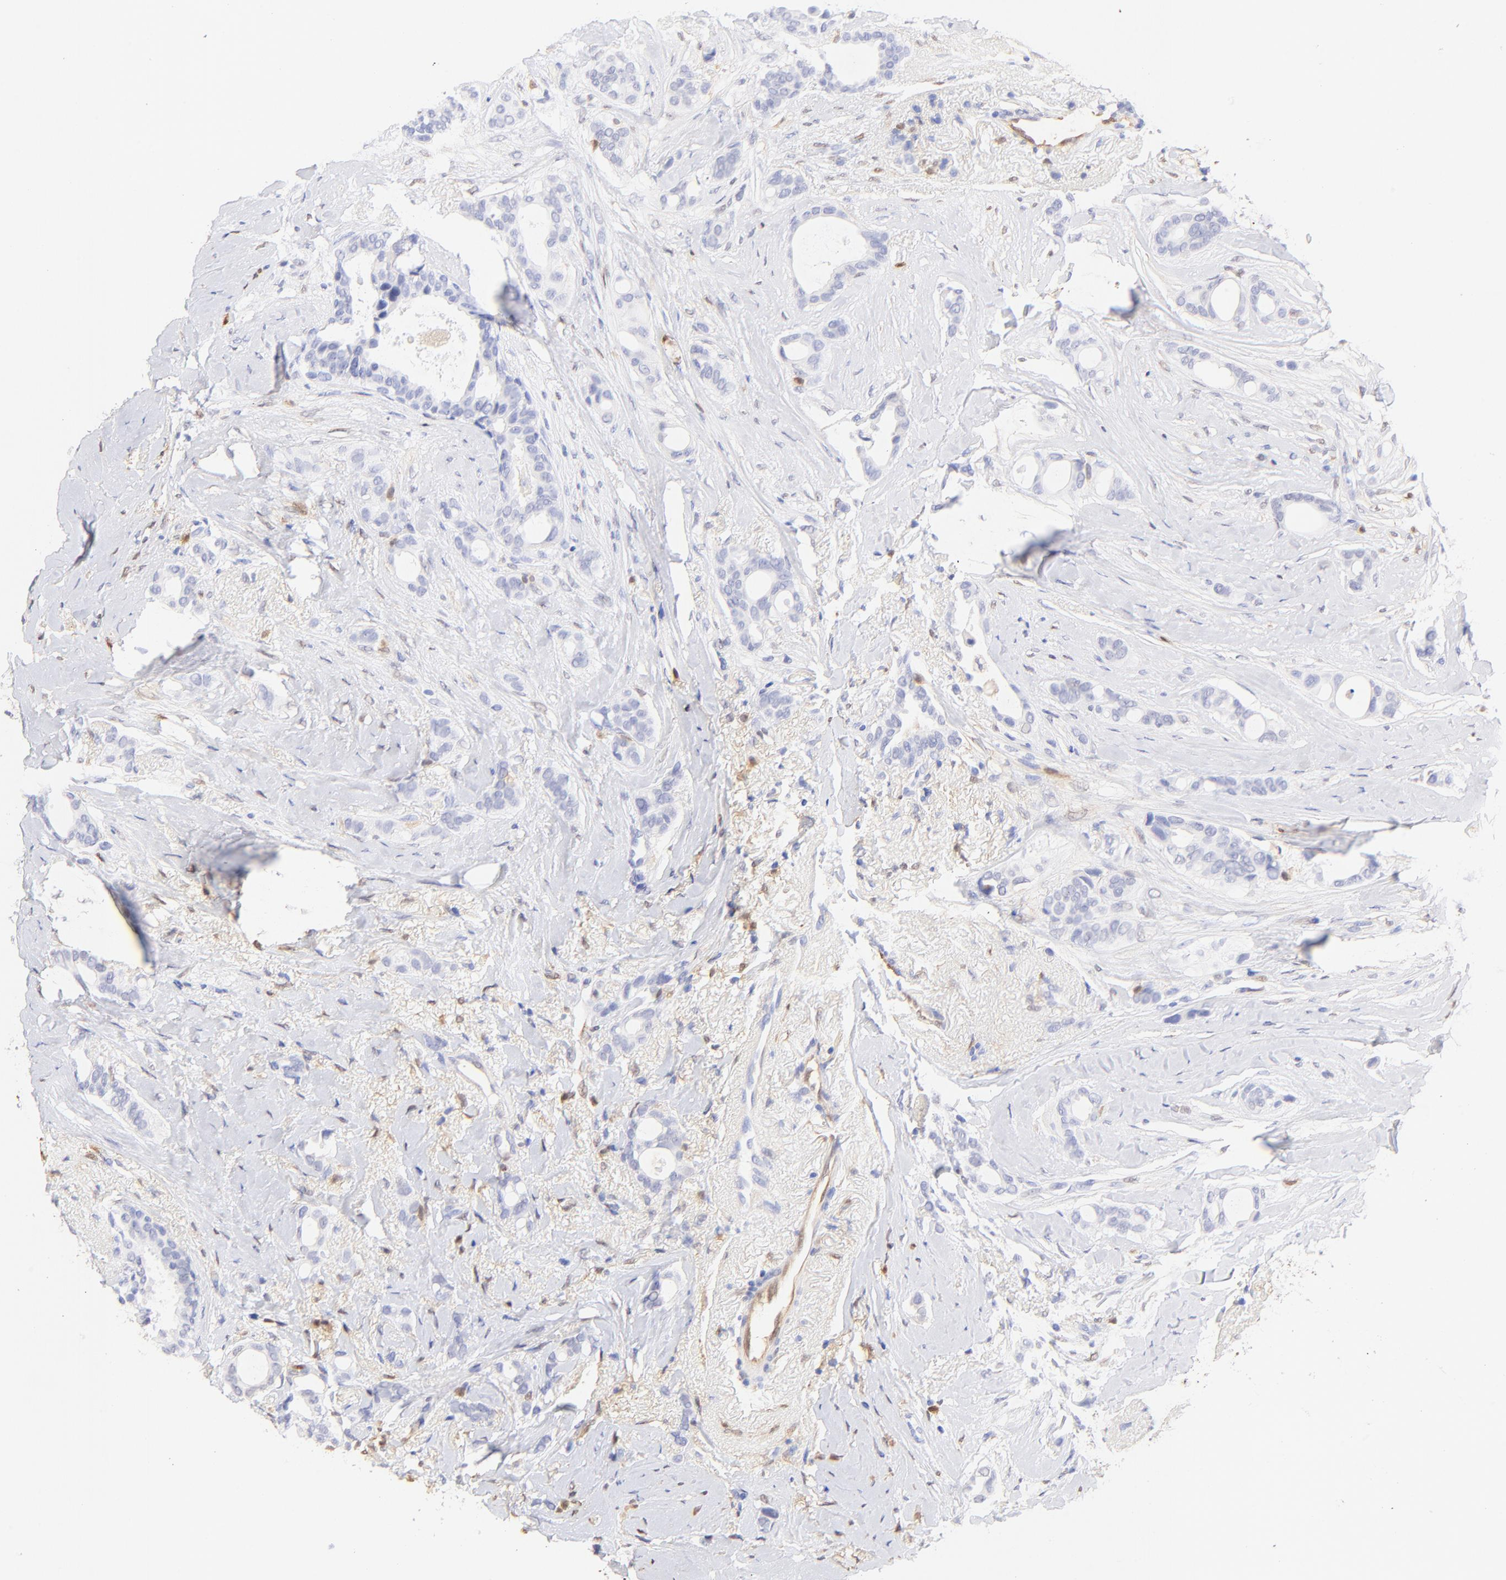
{"staining": {"intensity": "negative", "quantity": "none", "location": "none"}, "tissue": "breast cancer", "cell_type": "Tumor cells", "image_type": "cancer", "snomed": [{"axis": "morphology", "description": "Duct carcinoma"}, {"axis": "topography", "description": "Breast"}], "caption": "A histopathology image of breast invasive ductal carcinoma stained for a protein shows no brown staining in tumor cells.", "gene": "ALDH1A1", "patient": {"sex": "female", "age": 54}}